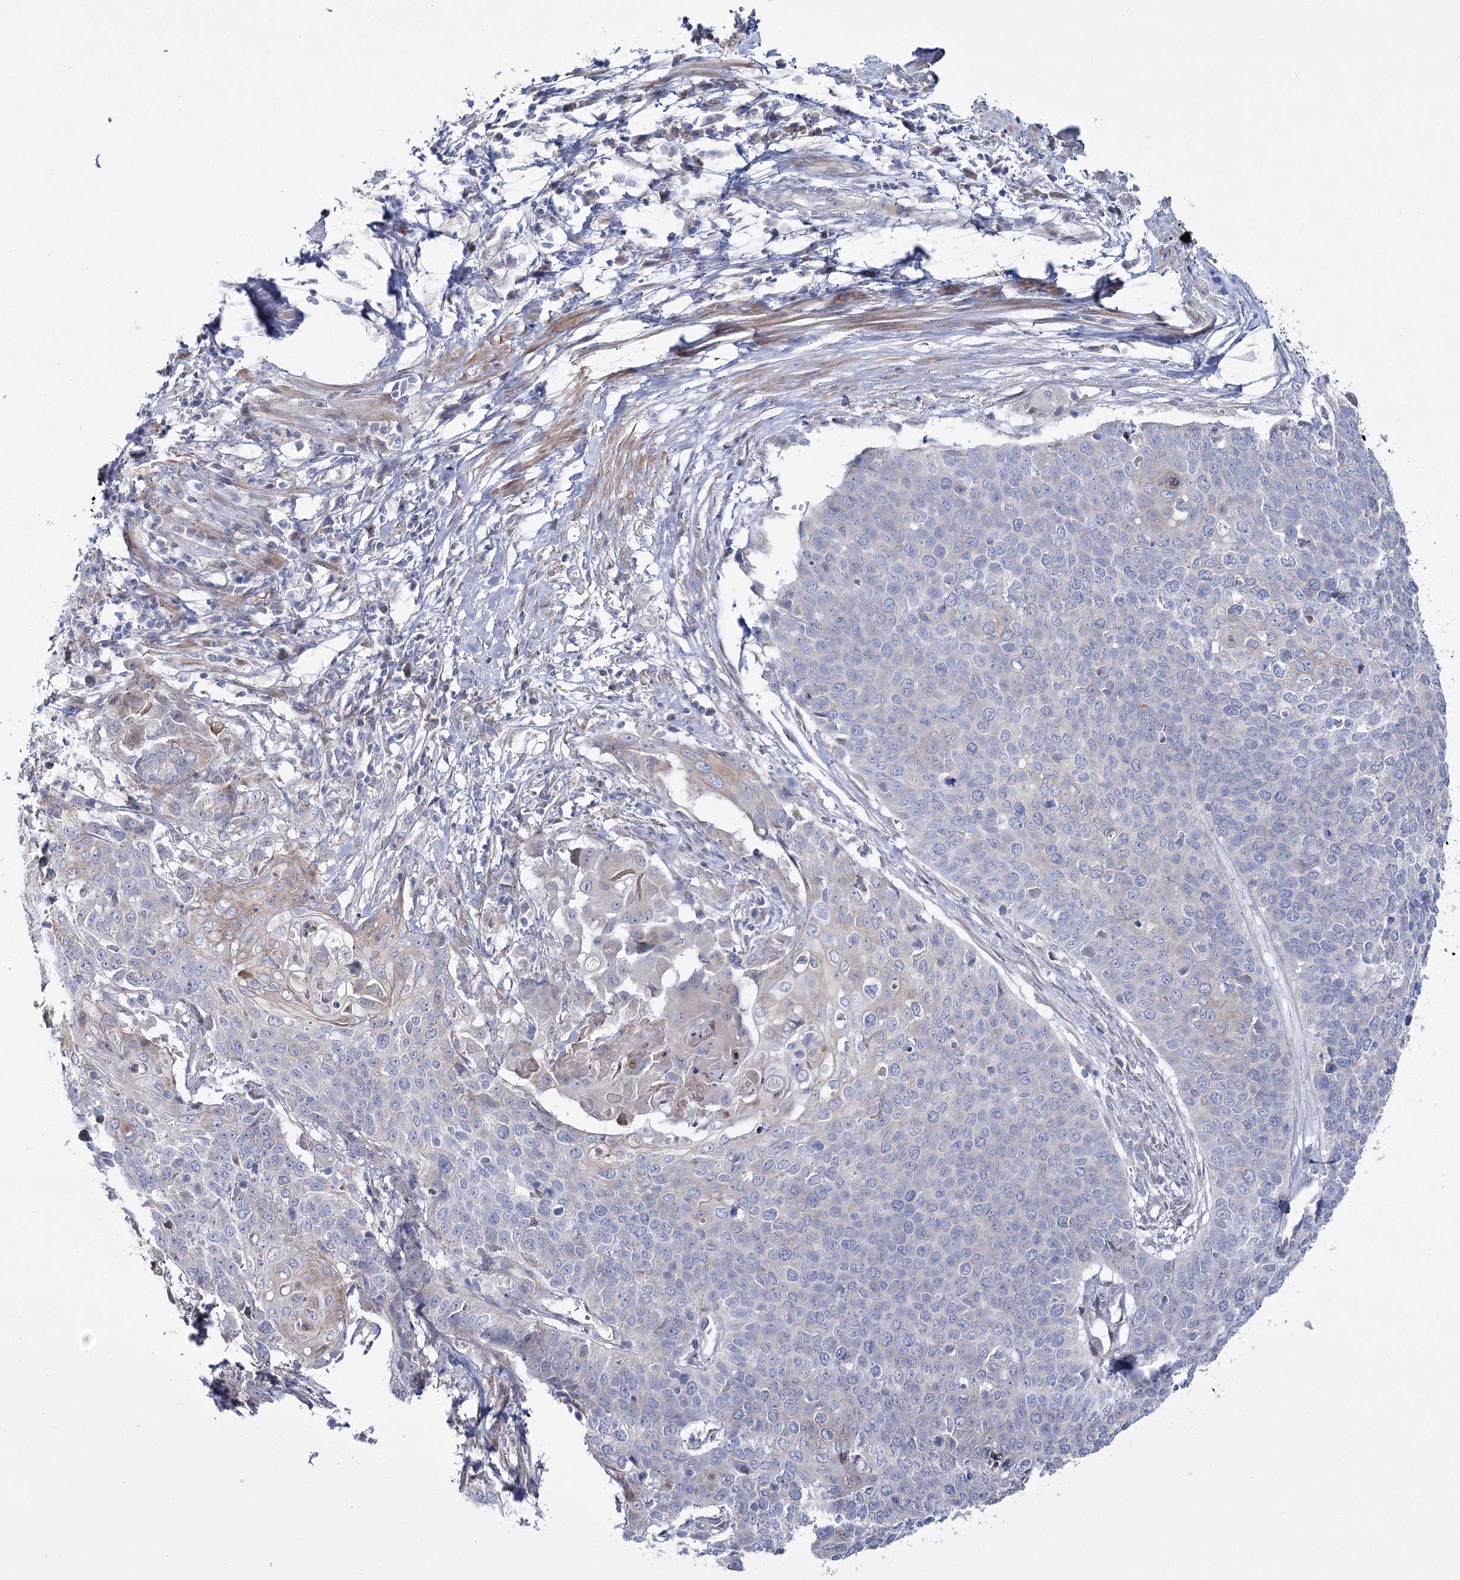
{"staining": {"intensity": "negative", "quantity": "none", "location": "none"}, "tissue": "cervical cancer", "cell_type": "Tumor cells", "image_type": "cancer", "snomed": [{"axis": "morphology", "description": "Squamous cell carcinoma, NOS"}, {"axis": "topography", "description": "Cervix"}], "caption": "Tumor cells are negative for brown protein staining in cervical cancer (squamous cell carcinoma).", "gene": "ARHGAP32", "patient": {"sex": "female", "age": 39}}